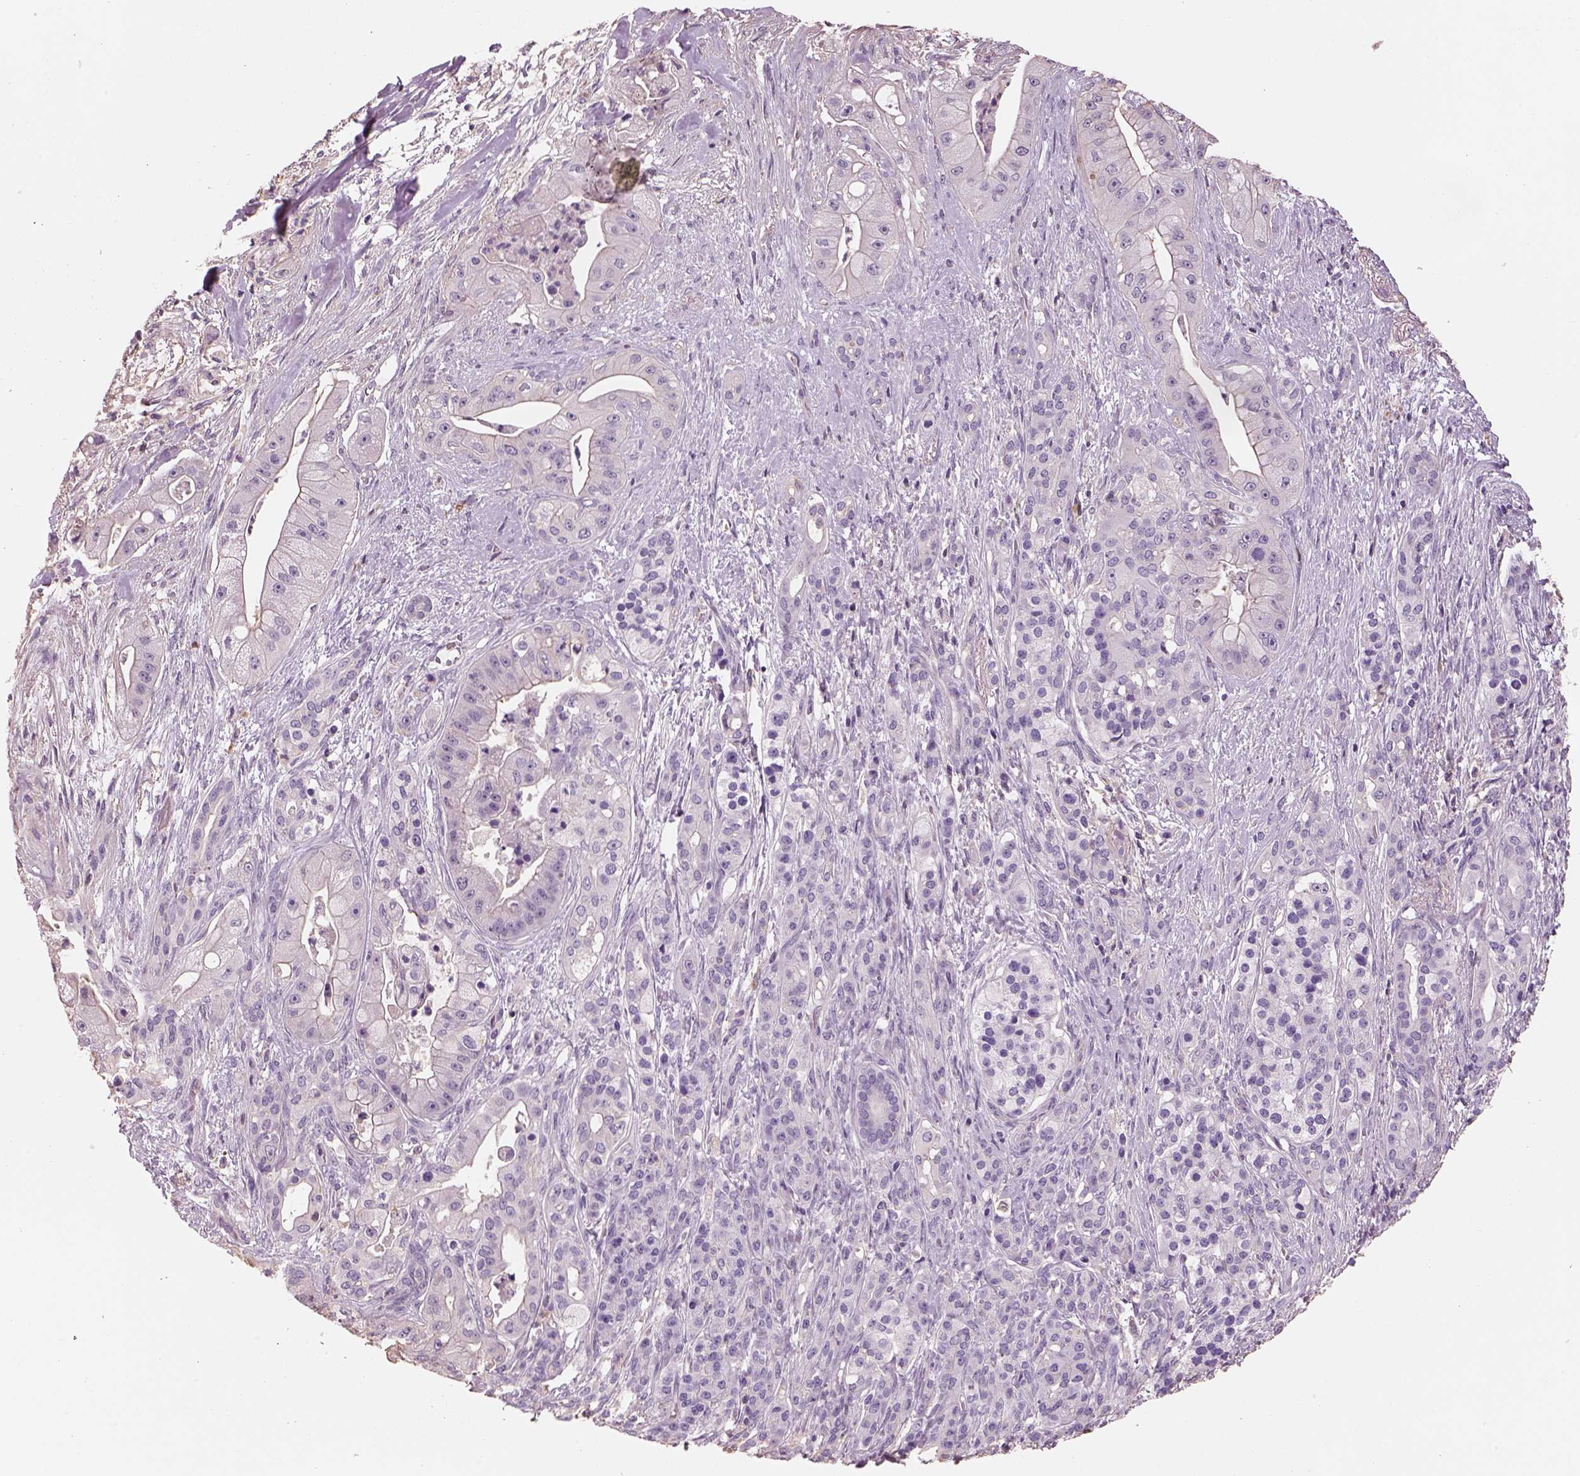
{"staining": {"intensity": "negative", "quantity": "none", "location": "none"}, "tissue": "pancreatic cancer", "cell_type": "Tumor cells", "image_type": "cancer", "snomed": [{"axis": "morphology", "description": "Normal tissue, NOS"}, {"axis": "morphology", "description": "Inflammation, NOS"}, {"axis": "morphology", "description": "Adenocarcinoma, NOS"}, {"axis": "topography", "description": "Pancreas"}], "caption": "Immunohistochemistry (IHC) image of neoplastic tissue: pancreatic cancer (adenocarcinoma) stained with DAB exhibits no significant protein staining in tumor cells.", "gene": "OTUD6A", "patient": {"sex": "male", "age": 57}}